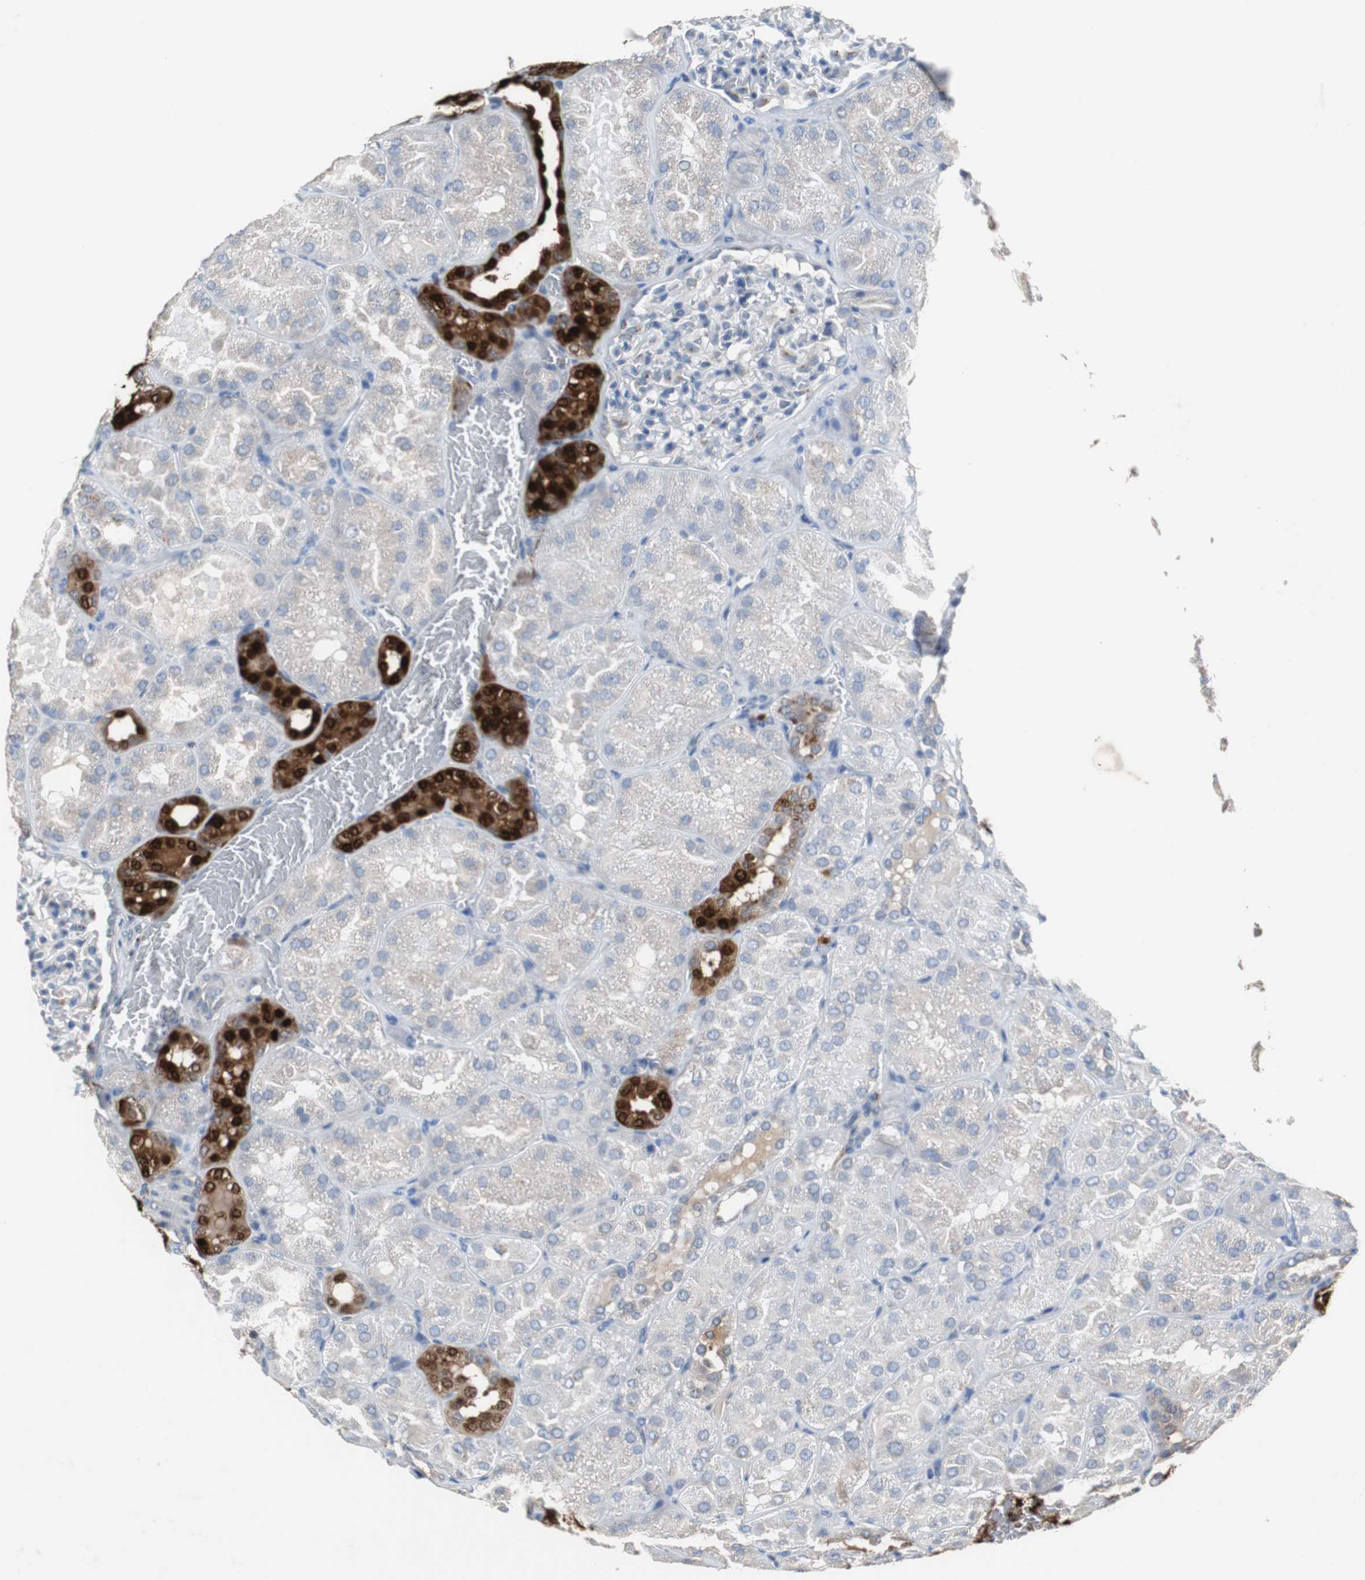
{"staining": {"intensity": "negative", "quantity": "none", "location": "none"}, "tissue": "kidney", "cell_type": "Cells in glomeruli", "image_type": "normal", "snomed": [{"axis": "morphology", "description": "Normal tissue, NOS"}, {"axis": "topography", "description": "Kidney"}], "caption": "The image reveals no significant positivity in cells in glomeruli of kidney.", "gene": "CALB2", "patient": {"sex": "male", "age": 28}}